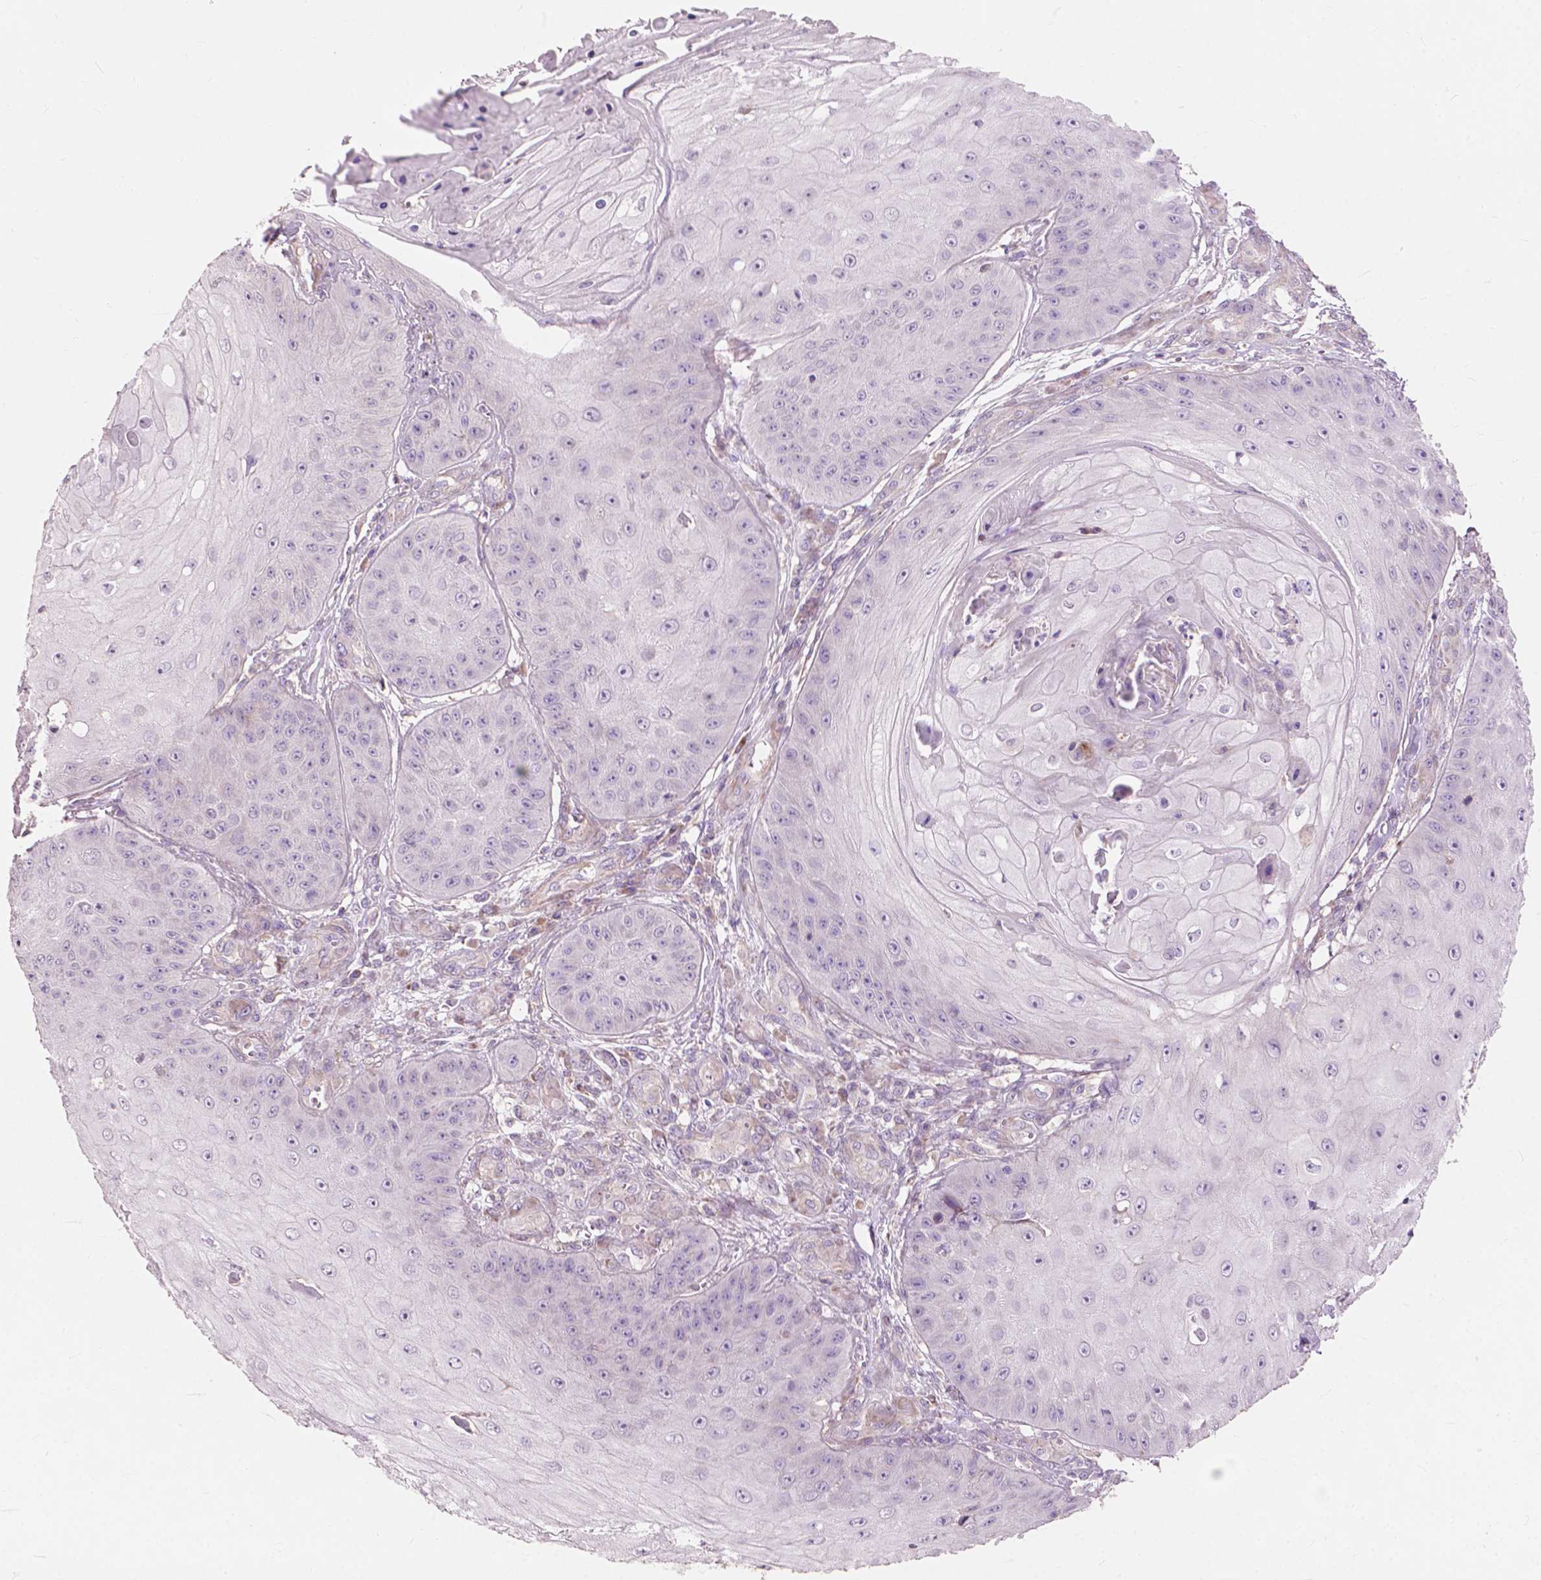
{"staining": {"intensity": "negative", "quantity": "none", "location": "none"}, "tissue": "skin cancer", "cell_type": "Tumor cells", "image_type": "cancer", "snomed": [{"axis": "morphology", "description": "Squamous cell carcinoma, NOS"}, {"axis": "topography", "description": "Skin"}], "caption": "The micrograph displays no significant staining in tumor cells of skin cancer (squamous cell carcinoma).", "gene": "FNIP1", "patient": {"sex": "male", "age": 70}}